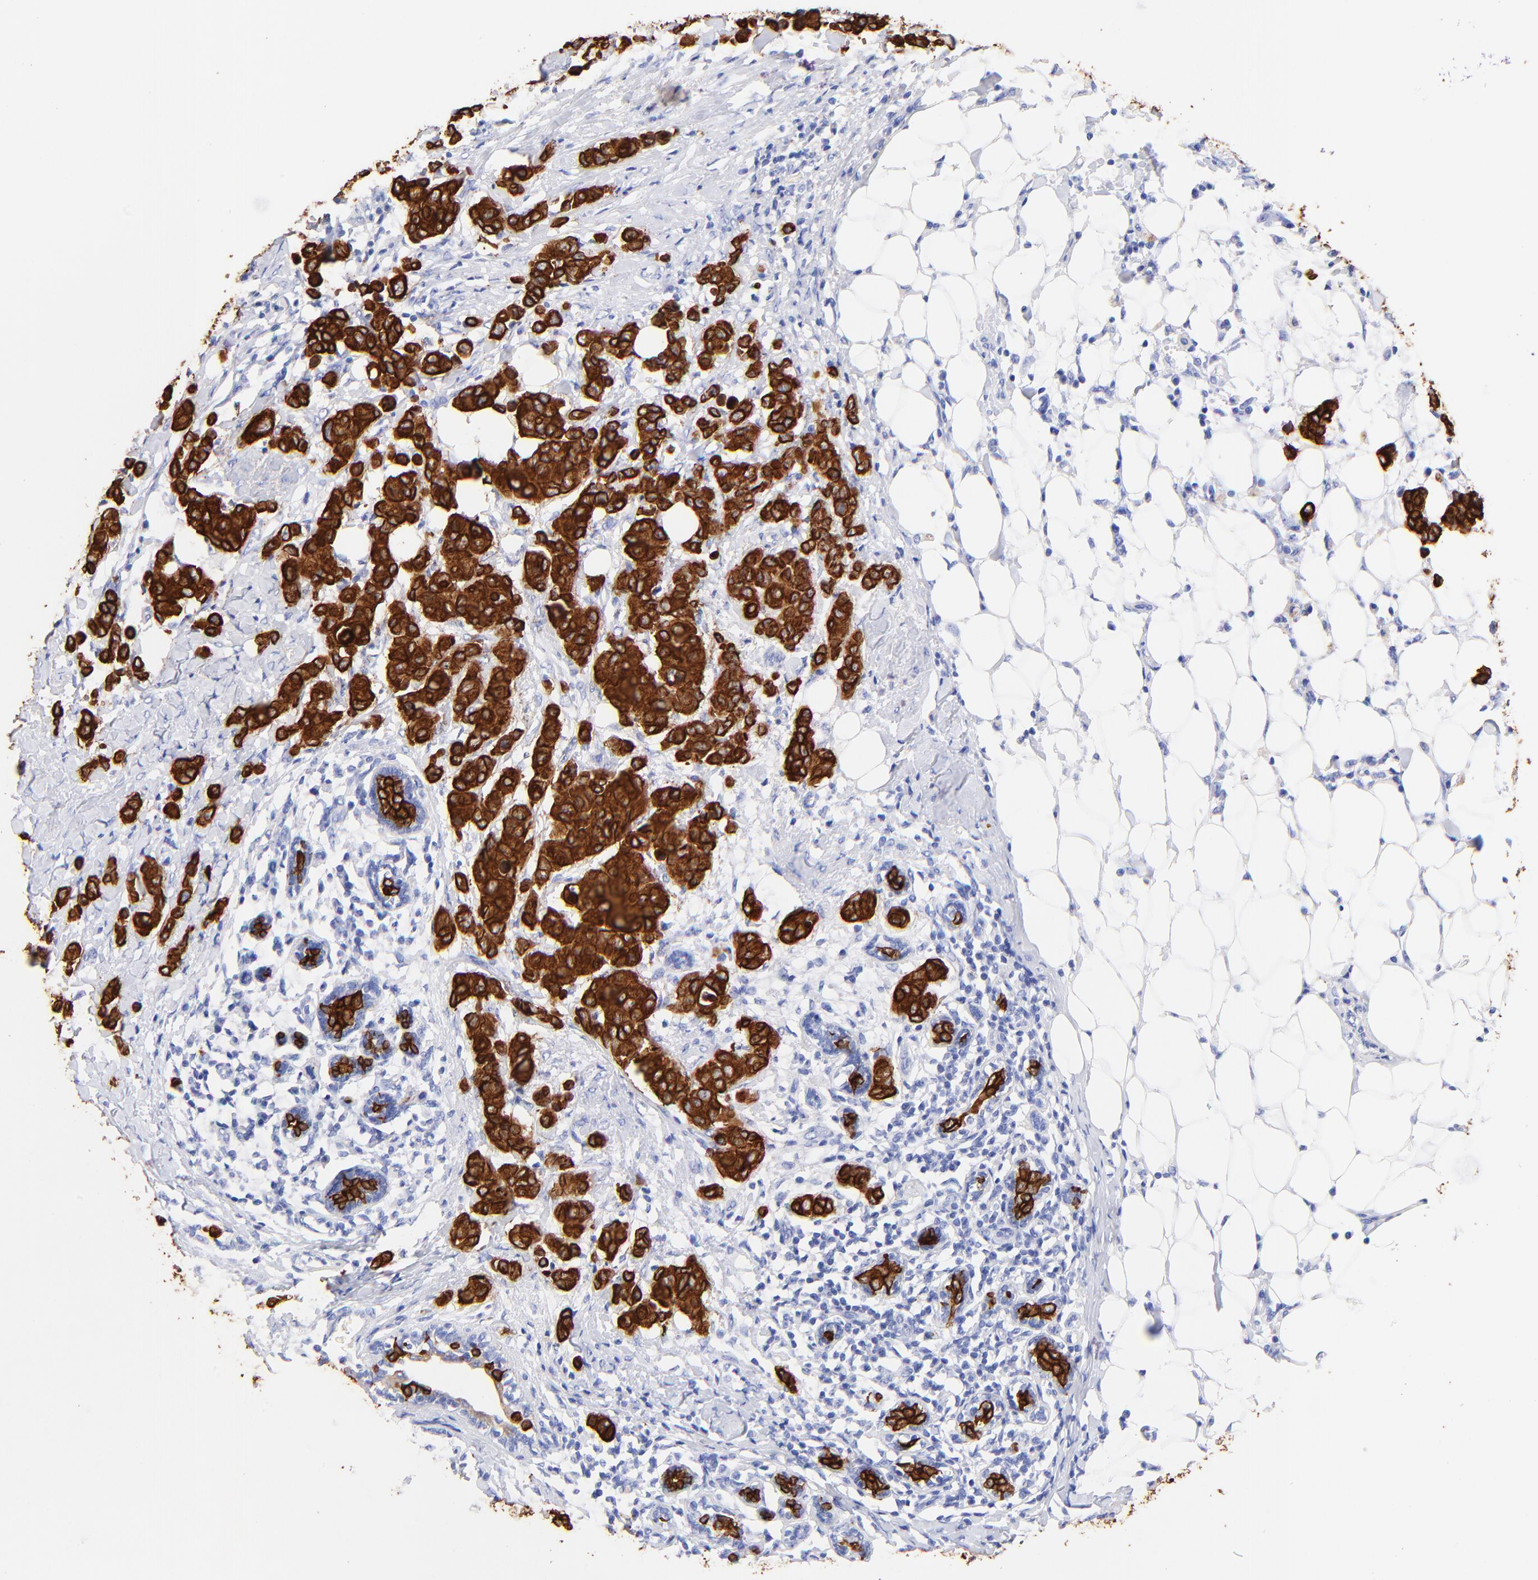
{"staining": {"intensity": "strong", "quantity": ">75%", "location": "cytoplasmic/membranous"}, "tissue": "breast cancer", "cell_type": "Tumor cells", "image_type": "cancer", "snomed": [{"axis": "morphology", "description": "Duct carcinoma"}, {"axis": "topography", "description": "Breast"}], "caption": "Intraductal carcinoma (breast) stained with immunohistochemistry (IHC) displays strong cytoplasmic/membranous positivity in approximately >75% of tumor cells. The protein of interest is stained brown, and the nuclei are stained in blue (DAB (3,3'-diaminobenzidine) IHC with brightfield microscopy, high magnification).", "gene": "KRT19", "patient": {"sex": "female", "age": 40}}